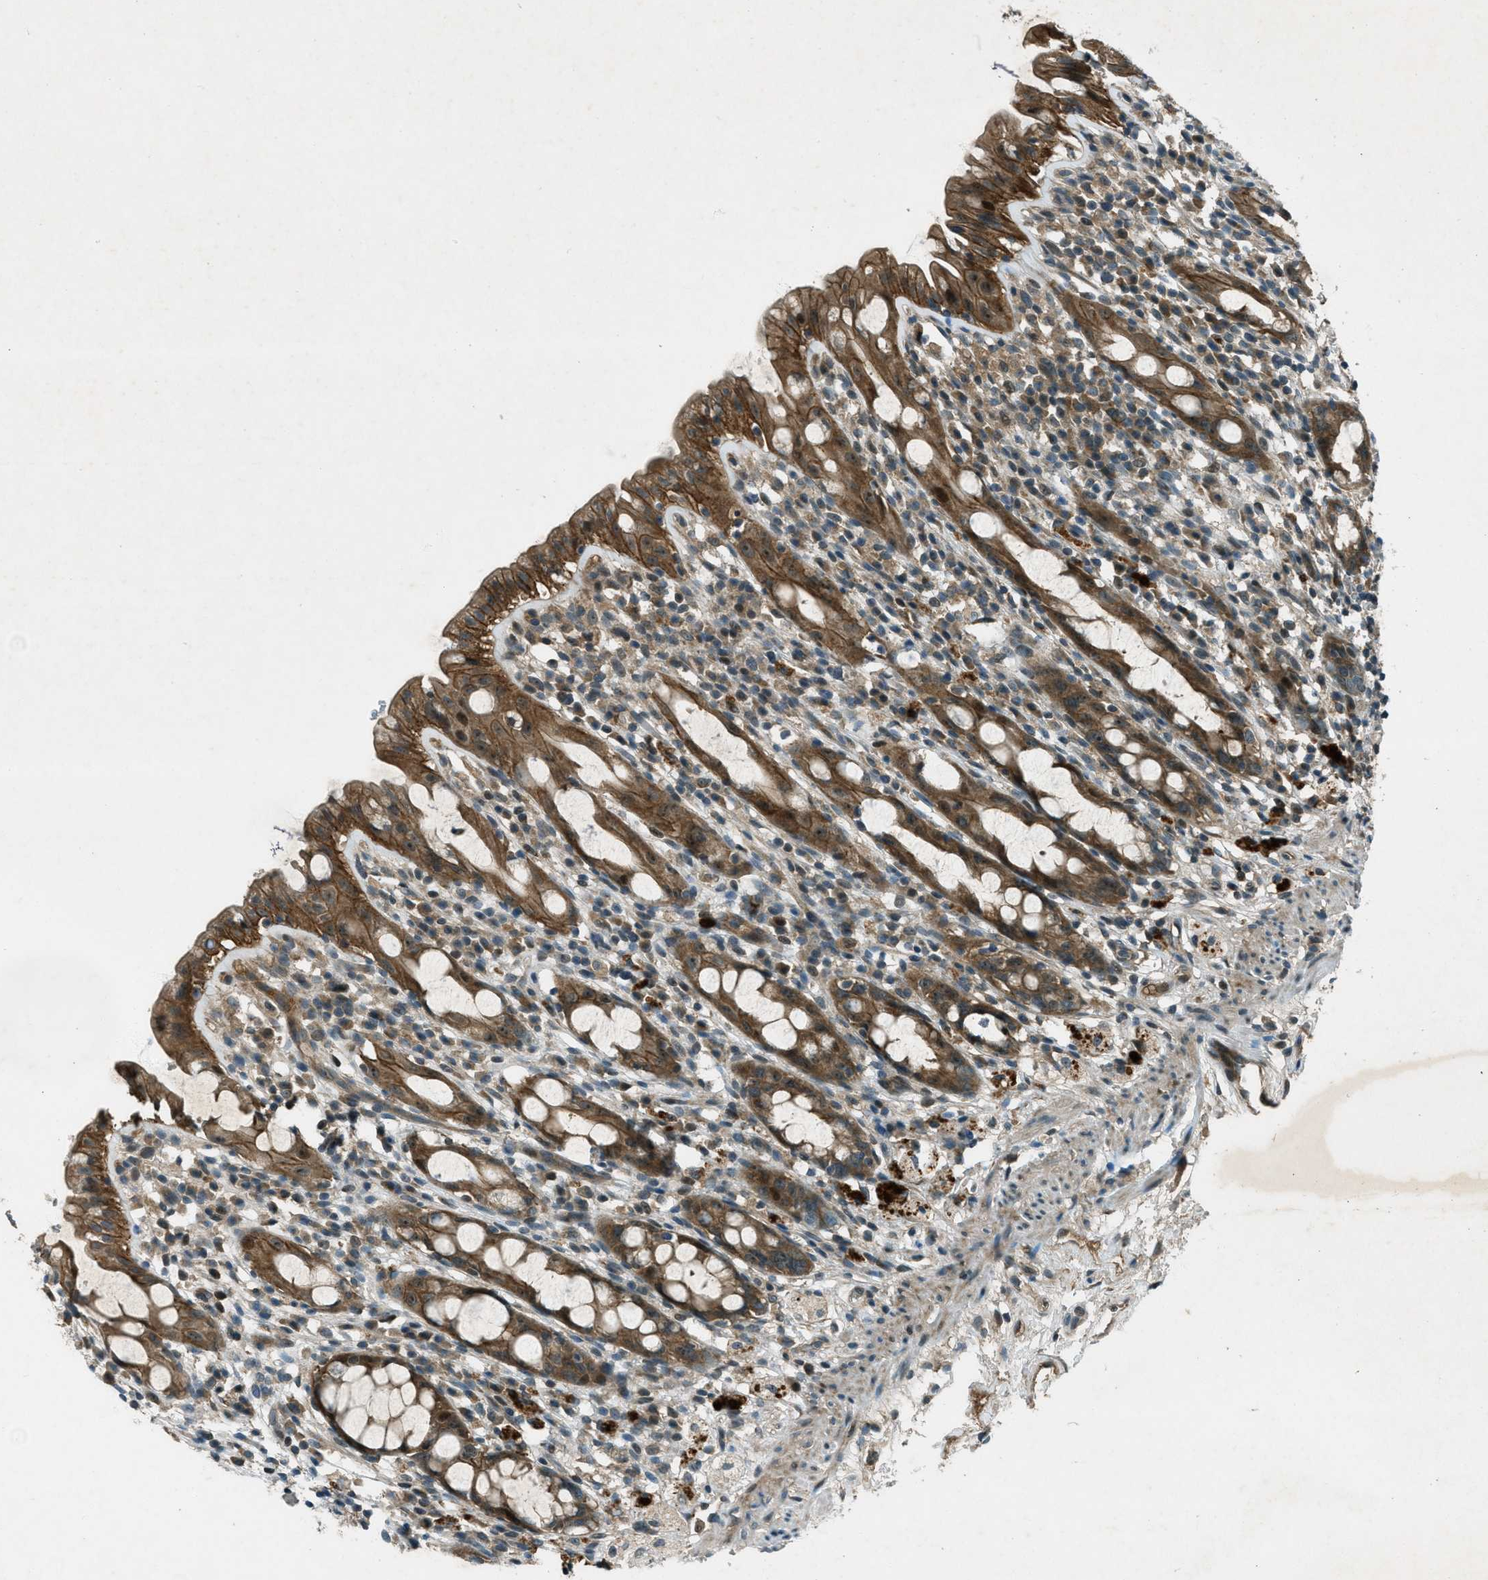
{"staining": {"intensity": "strong", "quantity": ">75%", "location": "cytoplasmic/membranous"}, "tissue": "rectum", "cell_type": "Glandular cells", "image_type": "normal", "snomed": [{"axis": "morphology", "description": "Normal tissue, NOS"}, {"axis": "topography", "description": "Rectum"}], "caption": "Strong cytoplasmic/membranous protein expression is seen in approximately >75% of glandular cells in rectum.", "gene": "STK11", "patient": {"sex": "male", "age": 44}}